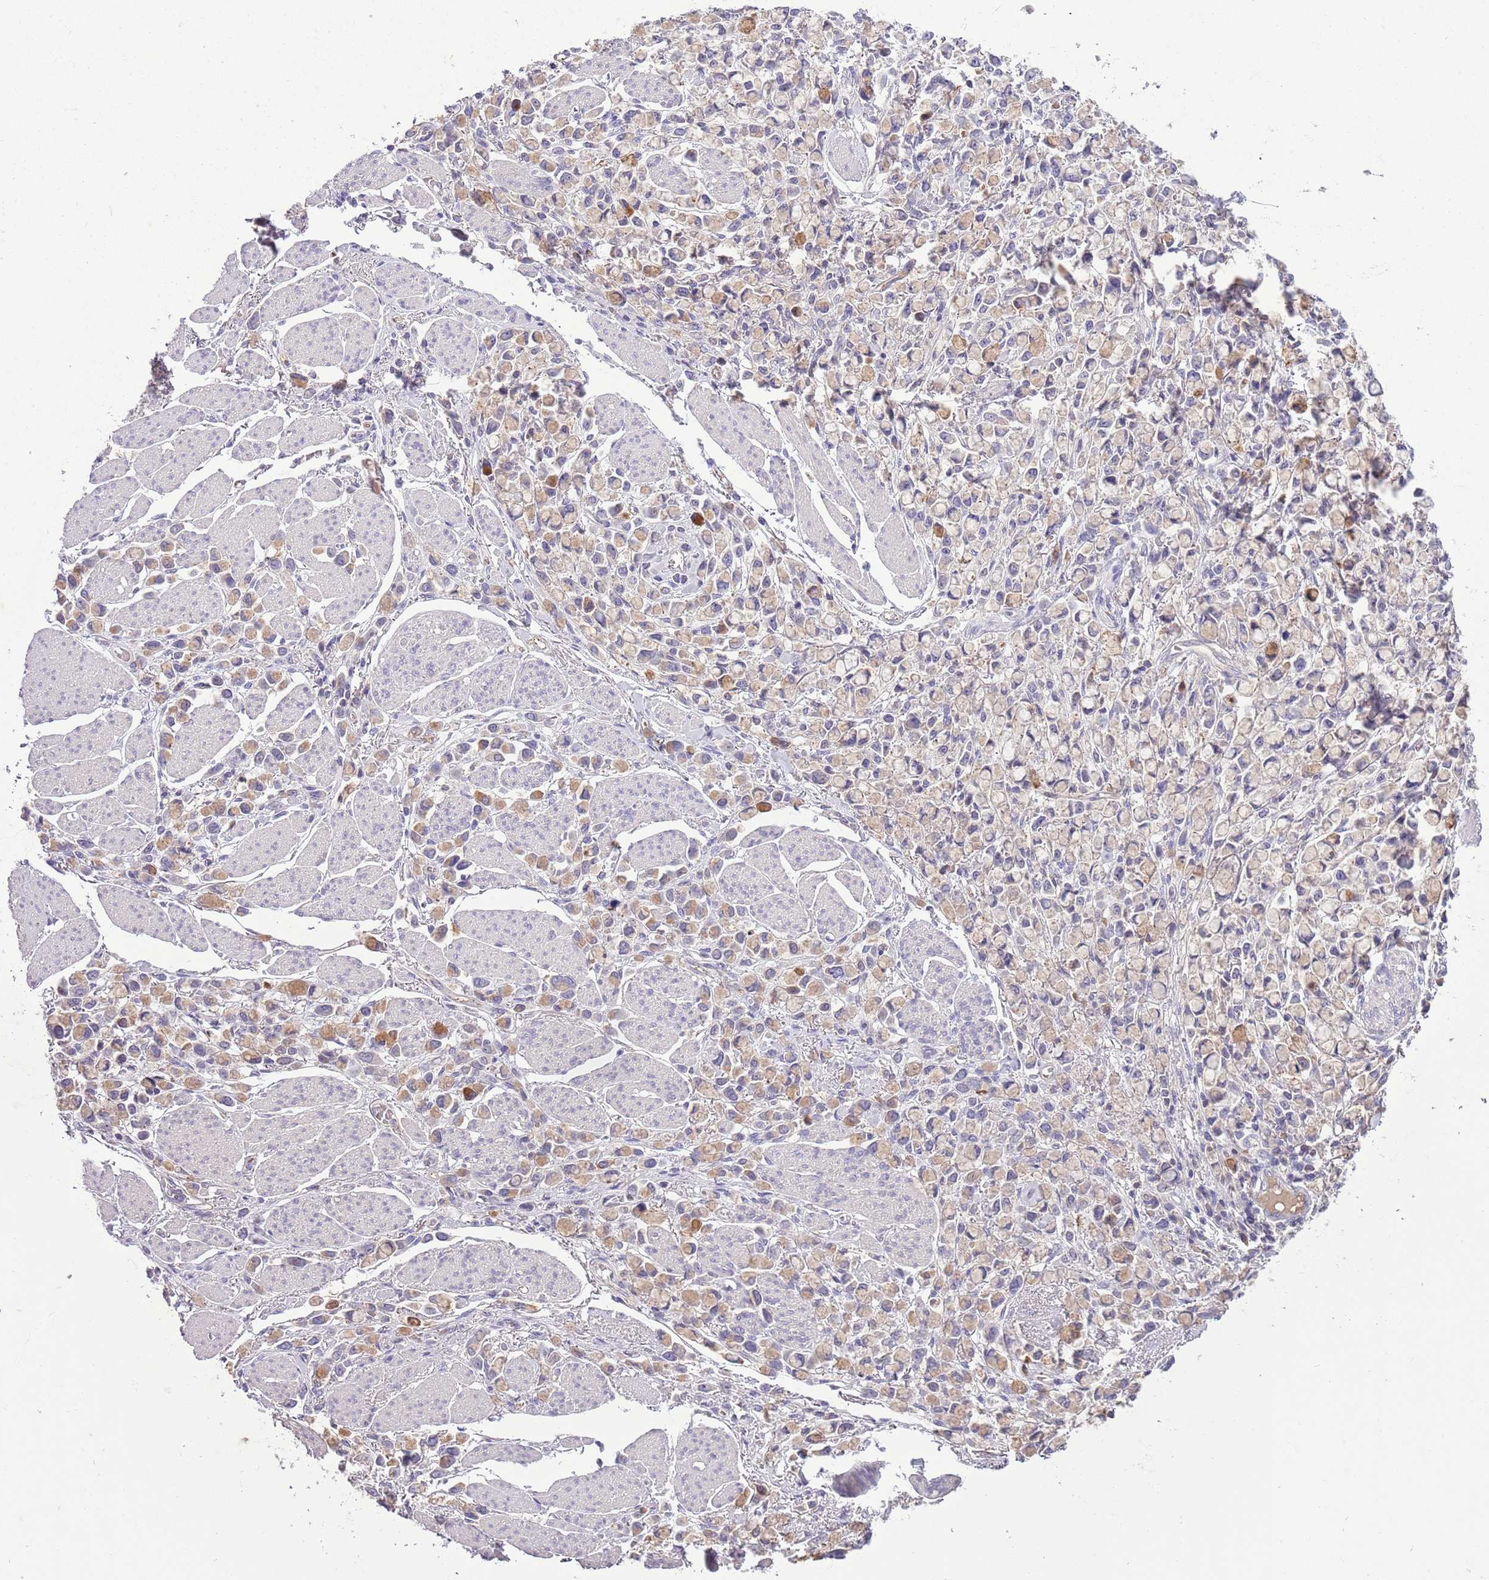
{"staining": {"intensity": "weak", "quantity": "25%-75%", "location": "cytoplasmic/membranous"}, "tissue": "stomach cancer", "cell_type": "Tumor cells", "image_type": "cancer", "snomed": [{"axis": "morphology", "description": "Adenocarcinoma, NOS"}, {"axis": "topography", "description": "Stomach"}], "caption": "Immunohistochemical staining of stomach adenocarcinoma exhibits low levels of weak cytoplasmic/membranous positivity in about 25%-75% of tumor cells. The protein of interest is shown in brown color, while the nuclei are stained blue.", "gene": "HES3", "patient": {"sex": "female", "age": 81}}